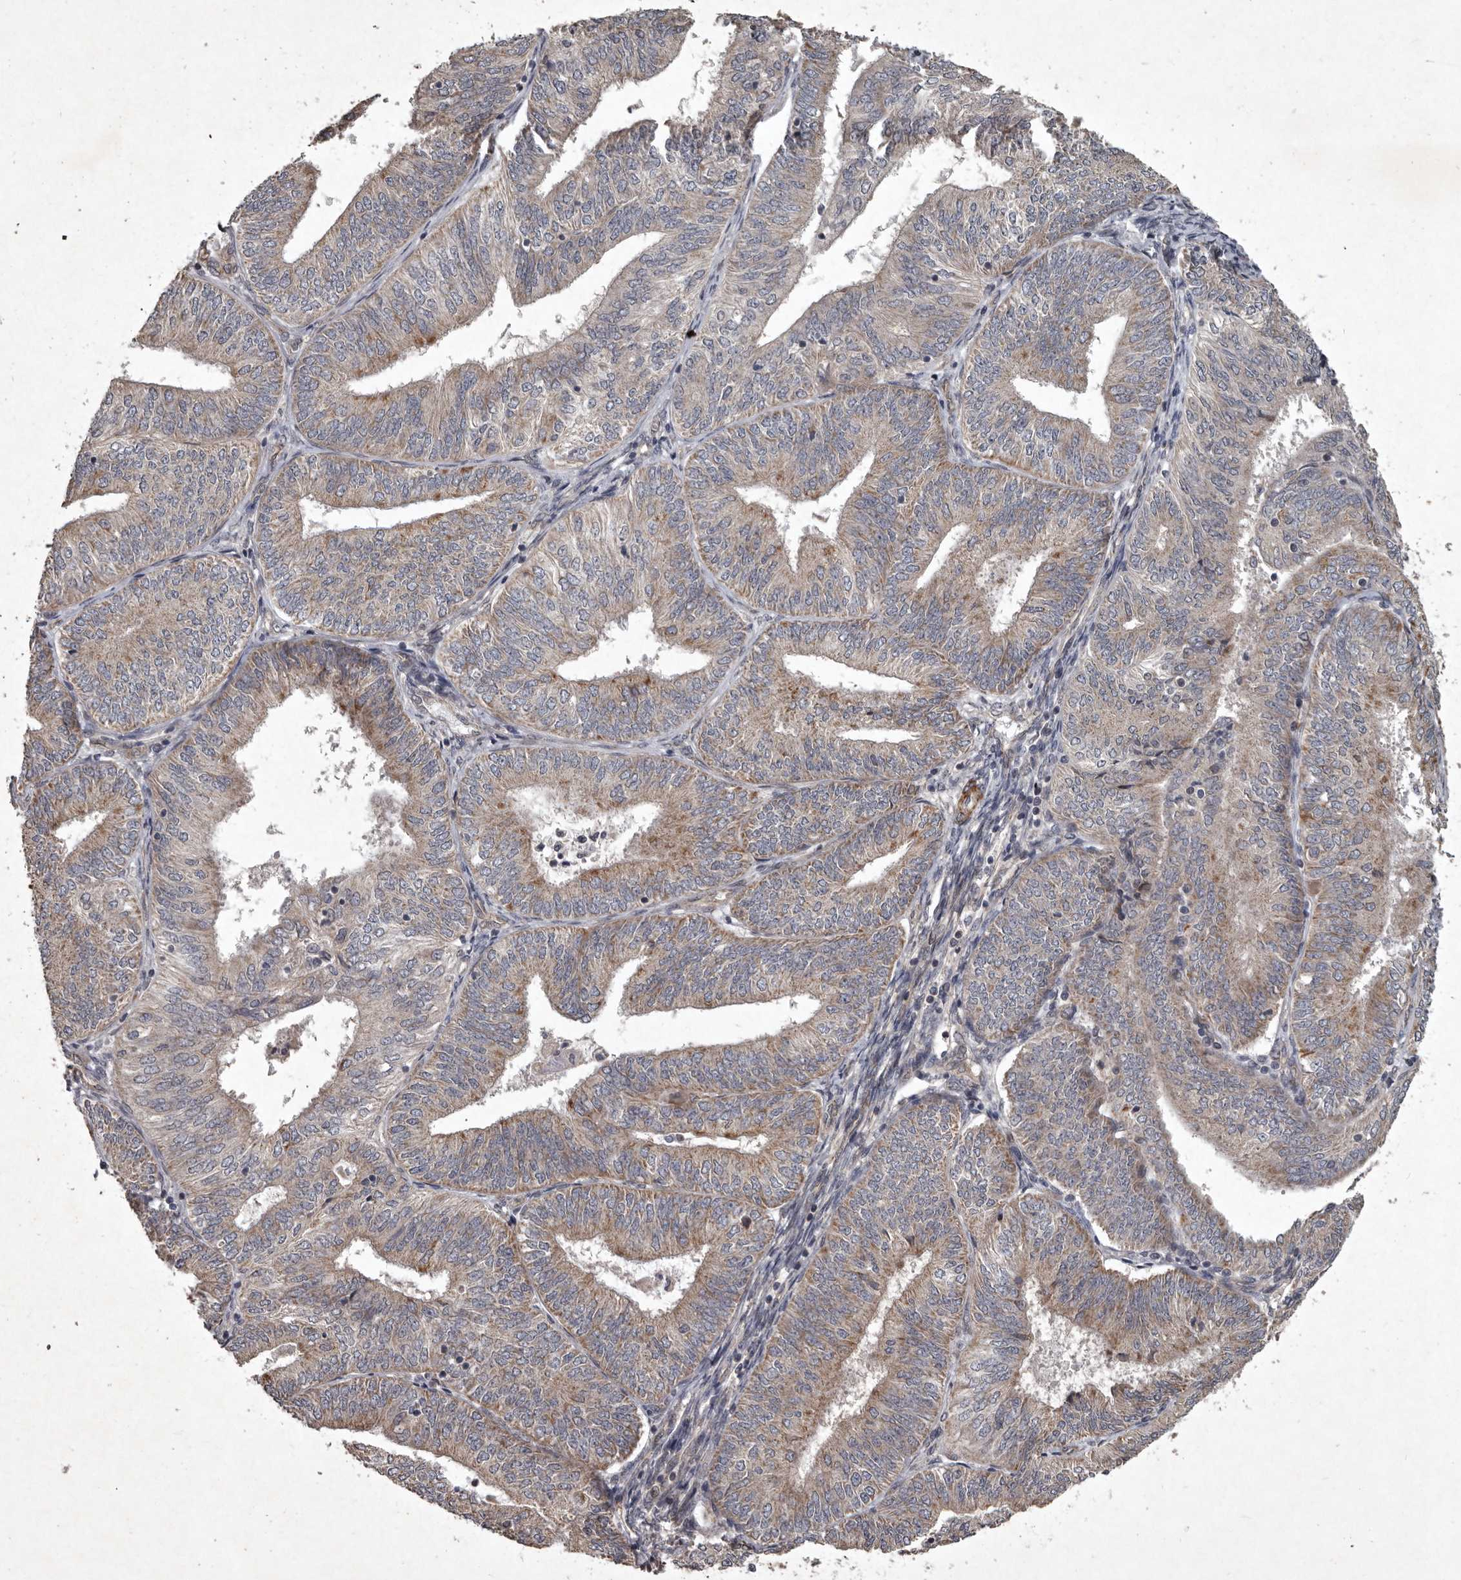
{"staining": {"intensity": "moderate", "quantity": ">75%", "location": "cytoplasmic/membranous"}, "tissue": "endometrial cancer", "cell_type": "Tumor cells", "image_type": "cancer", "snomed": [{"axis": "morphology", "description": "Adenocarcinoma, NOS"}, {"axis": "topography", "description": "Endometrium"}], "caption": "A micrograph of endometrial cancer stained for a protein shows moderate cytoplasmic/membranous brown staining in tumor cells.", "gene": "MRPS15", "patient": {"sex": "female", "age": 58}}